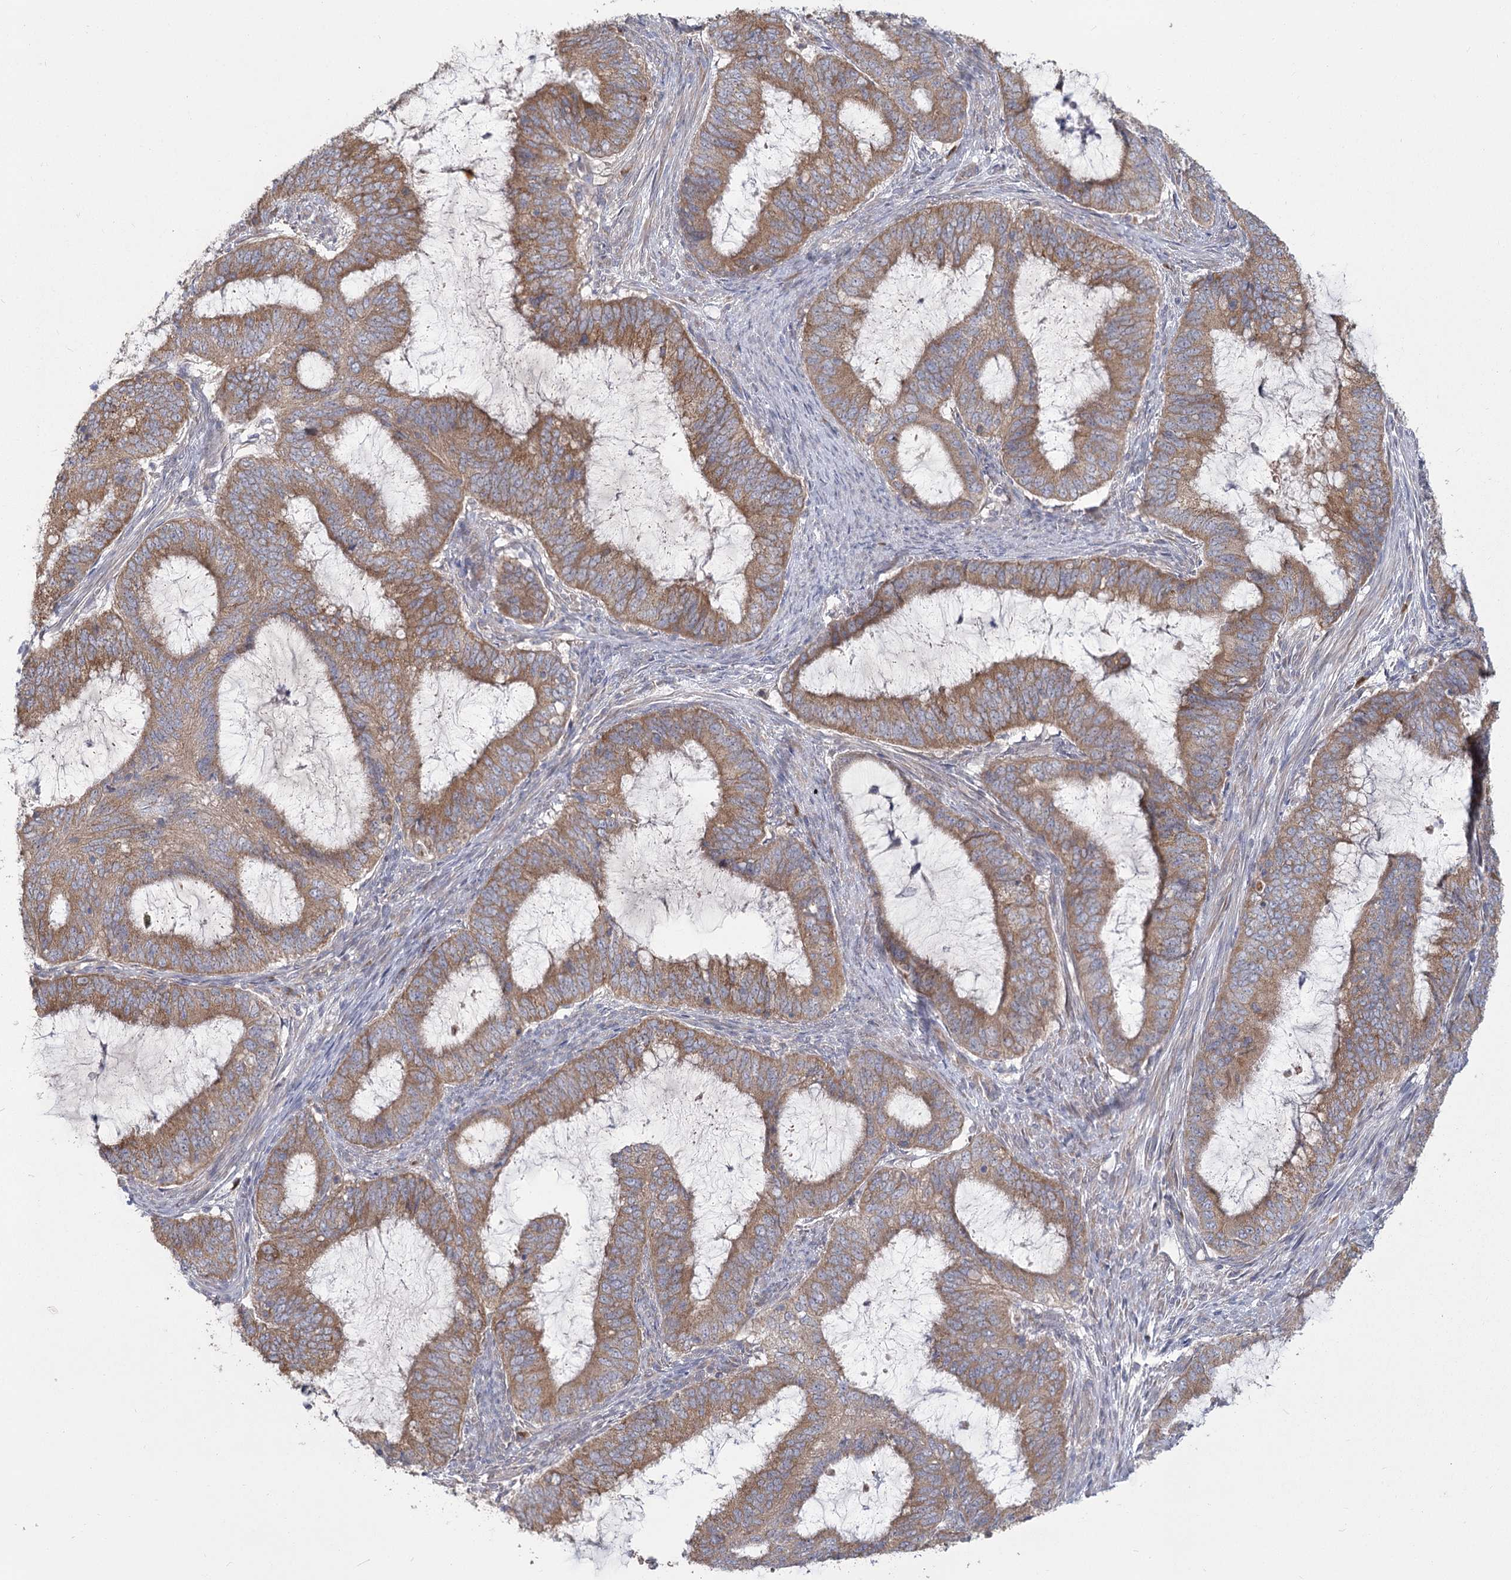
{"staining": {"intensity": "moderate", "quantity": ">75%", "location": "cytoplasmic/membranous"}, "tissue": "endometrial cancer", "cell_type": "Tumor cells", "image_type": "cancer", "snomed": [{"axis": "morphology", "description": "Adenocarcinoma, NOS"}, {"axis": "topography", "description": "Endometrium"}], "caption": "High-magnification brightfield microscopy of endometrial cancer (adenocarcinoma) stained with DAB (3,3'-diaminobenzidine) (brown) and counterstained with hematoxylin (blue). tumor cells exhibit moderate cytoplasmic/membranous staining is identified in about>75% of cells.", "gene": "CNTLN", "patient": {"sex": "female", "age": 51}}